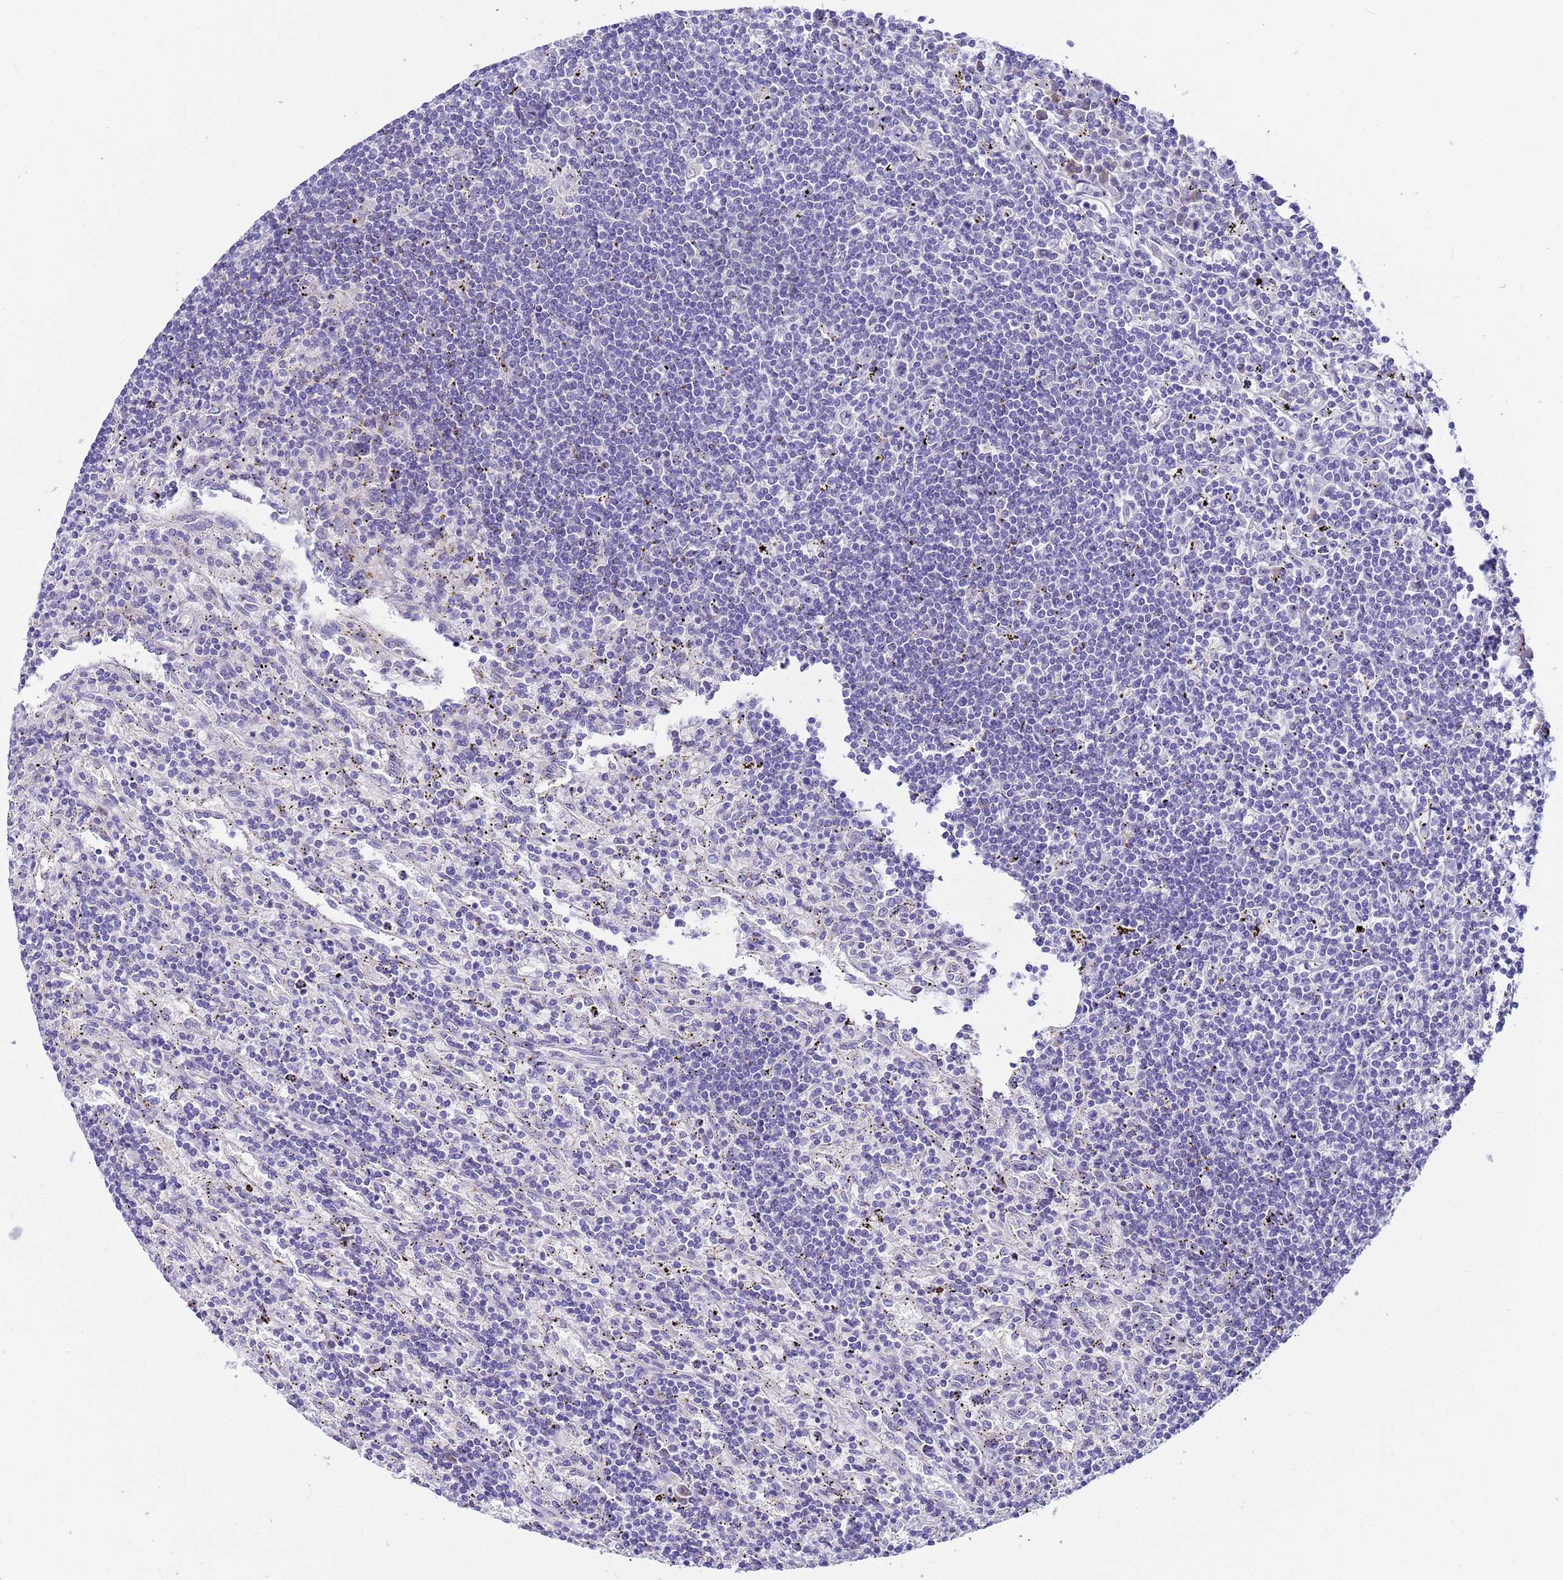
{"staining": {"intensity": "negative", "quantity": "none", "location": "none"}, "tissue": "lymphoma", "cell_type": "Tumor cells", "image_type": "cancer", "snomed": [{"axis": "morphology", "description": "Malignant lymphoma, non-Hodgkin's type, Low grade"}, {"axis": "topography", "description": "Spleen"}], "caption": "Malignant lymphoma, non-Hodgkin's type (low-grade) was stained to show a protein in brown. There is no significant staining in tumor cells.", "gene": "IGSF11", "patient": {"sex": "male", "age": 76}}